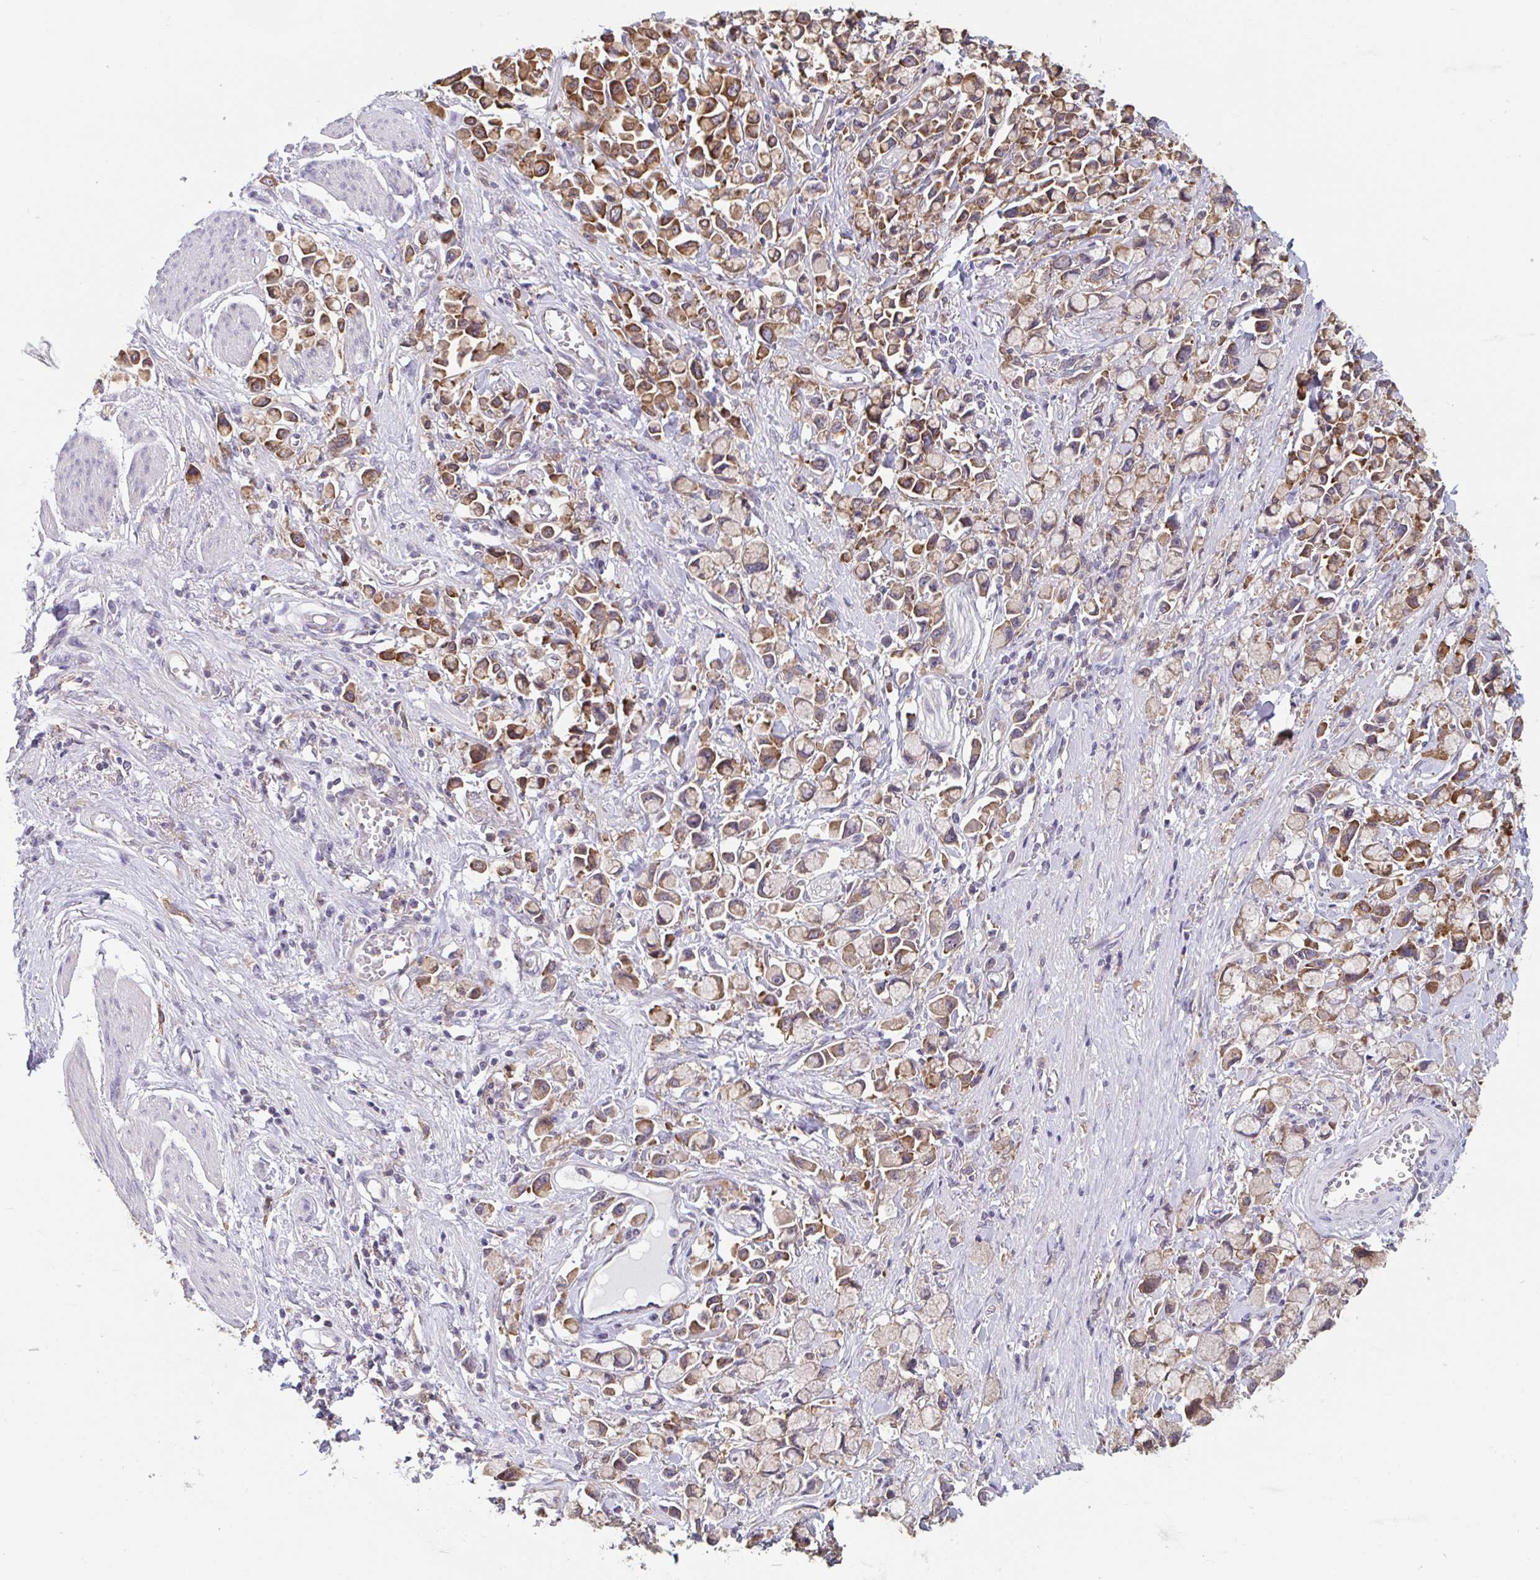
{"staining": {"intensity": "strong", "quantity": ">75%", "location": "cytoplasmic/membranous"}, "tissue": "stomach cancer", "cell_type": "Tumor cells", "image_type": "cancer", "snomed": [{"axis": "morphology", "description": "Adenocarcinoma, NOS"}, {"axis": "topography", "description": "Stomach"}], "caption": "The immunohistochemical stain labels strong cytoplasmic/membranous expression in tumor cells of adenocarcinoma (stomach) tissue.", "gene": "SNX8", "patient": {"sex": "female", "age": 81}}